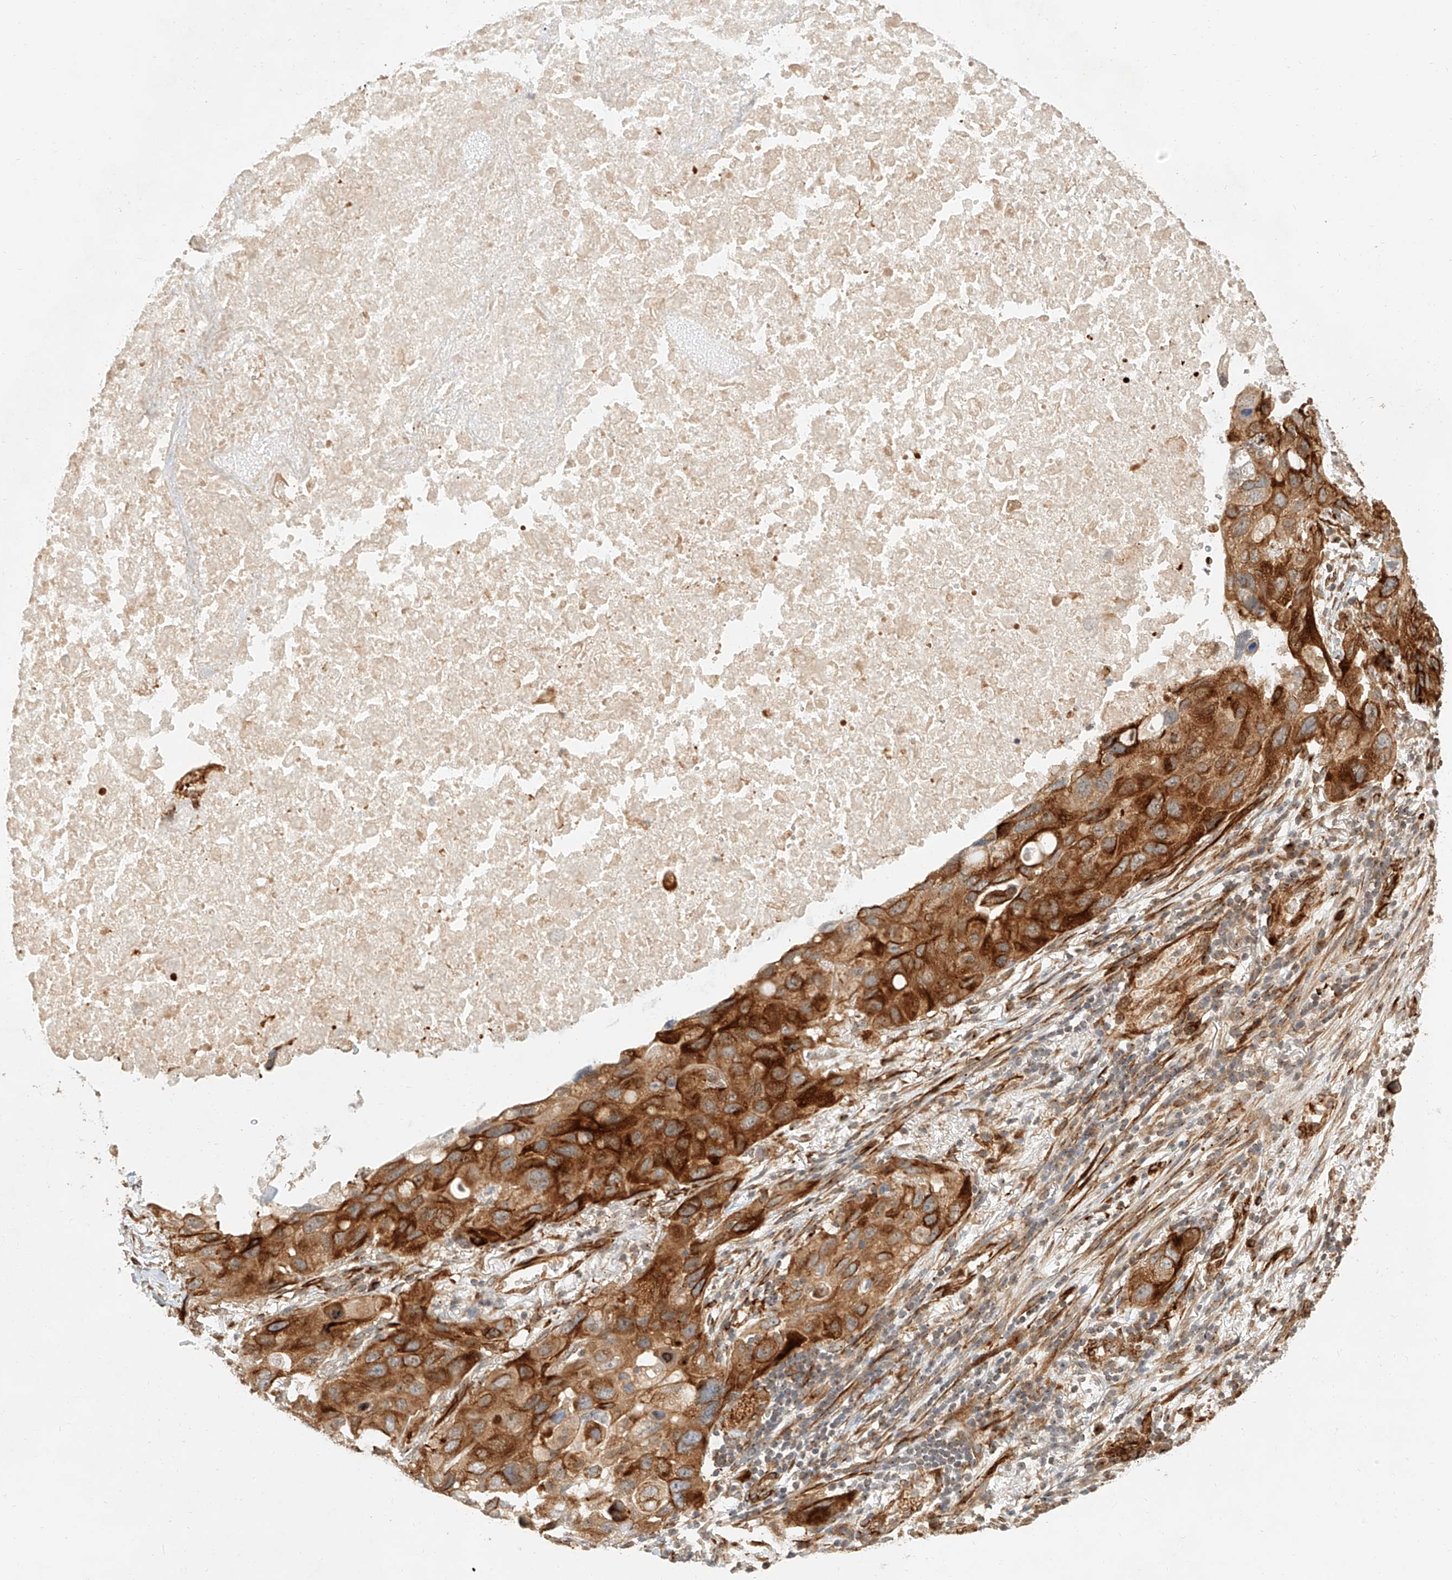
{"staining": {"intensity": "strong", "quantity": ">75%", "location": "cytoplasmic/membranous"}, "tissue": "lung cancer", "cell_type": "Tumor cells", "image_type": "cancer", "snomed": [{"axis": "morphology", "description": "Squamous cell carcinoma, NOS"}, {"axis": "topography", "description": "Lung"}], "caption": "The image reveals immunohistochemical staining of squamous cell carcinoma (lung). There is strong cytoplasmic/membranous staining is appreciated in about >75% of tumor cells.", "gene": "NAP1L1", "patient": {"sex": "female", "age": 73}}